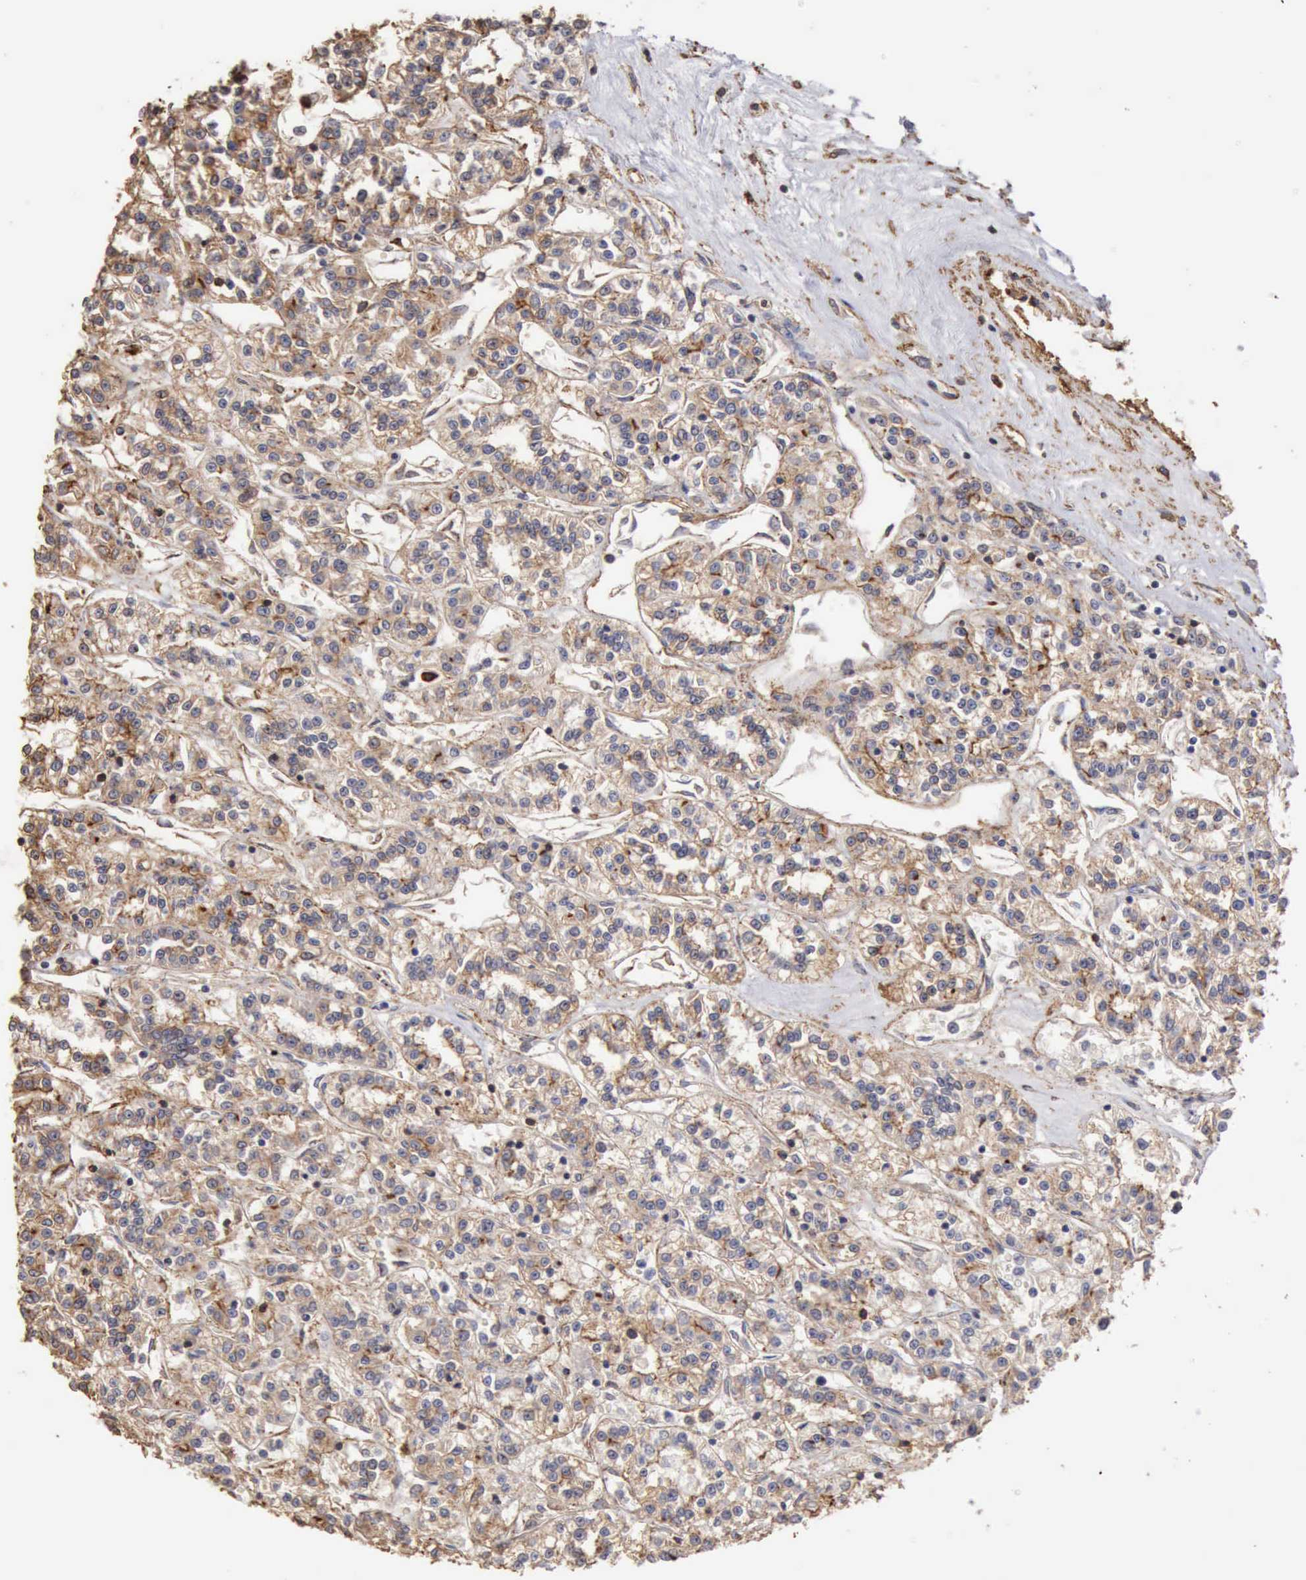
{"staining": {"intensity": "weak", "quantity": "<25%", "location": "cytoplasmic/membranous"}, "tissue": "renal cancer", "cell_type": "Tumor cells", "image_type": "cancer", "snomed": [{"axis": "morphology", "description": "Adenocarcinoma, NOS"}, {"axis": "topography", "description": "Kidney"}], "caption": "Immunohistochemical staining of human renal cancer (adenocarcinoma) displays no significant positivity in tumor cells.", "gene": "GPR101", "patient": {"sex": "female", "age": 76}}